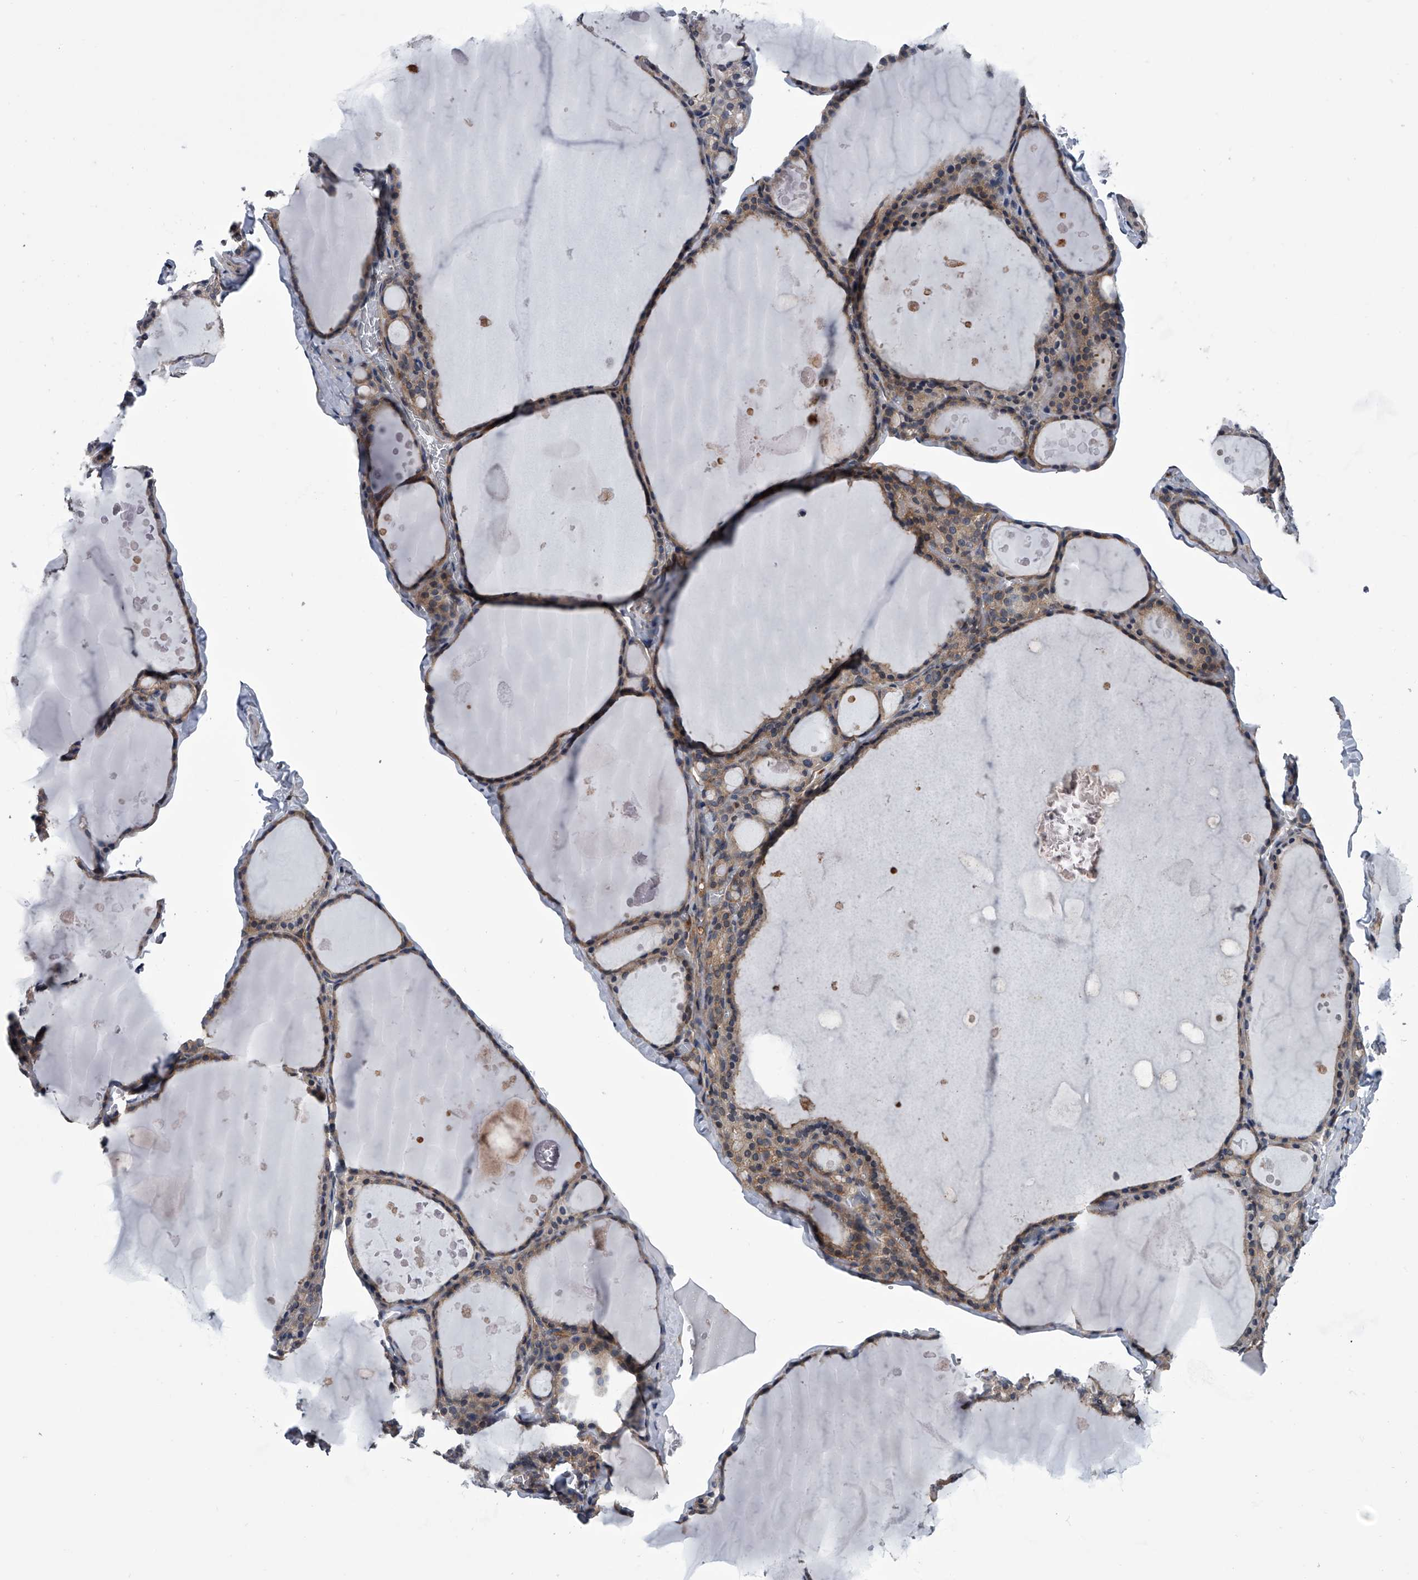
{"staining": {"intensity": "weak", "quantity": ">75%", "location": "cytoplasmic/membranous"}, "tissue": "thyroid gland", "cell_type": "Glandular cells", "image_type": "normal", "snomed": [{"axis": "morphology", "description": "Normal tissue, NOS"}, {"axis": "topography", "description": "Thyroid gland"}], "caption": "This micrograph shows immunohistochemistry staining of benign human thyroid gland, with low weak cytoplasmic/membranous expression in about >75% of glandular cells.", "gene": "PPP2R5D", "patient": {"sex": "male", "age": 56}}